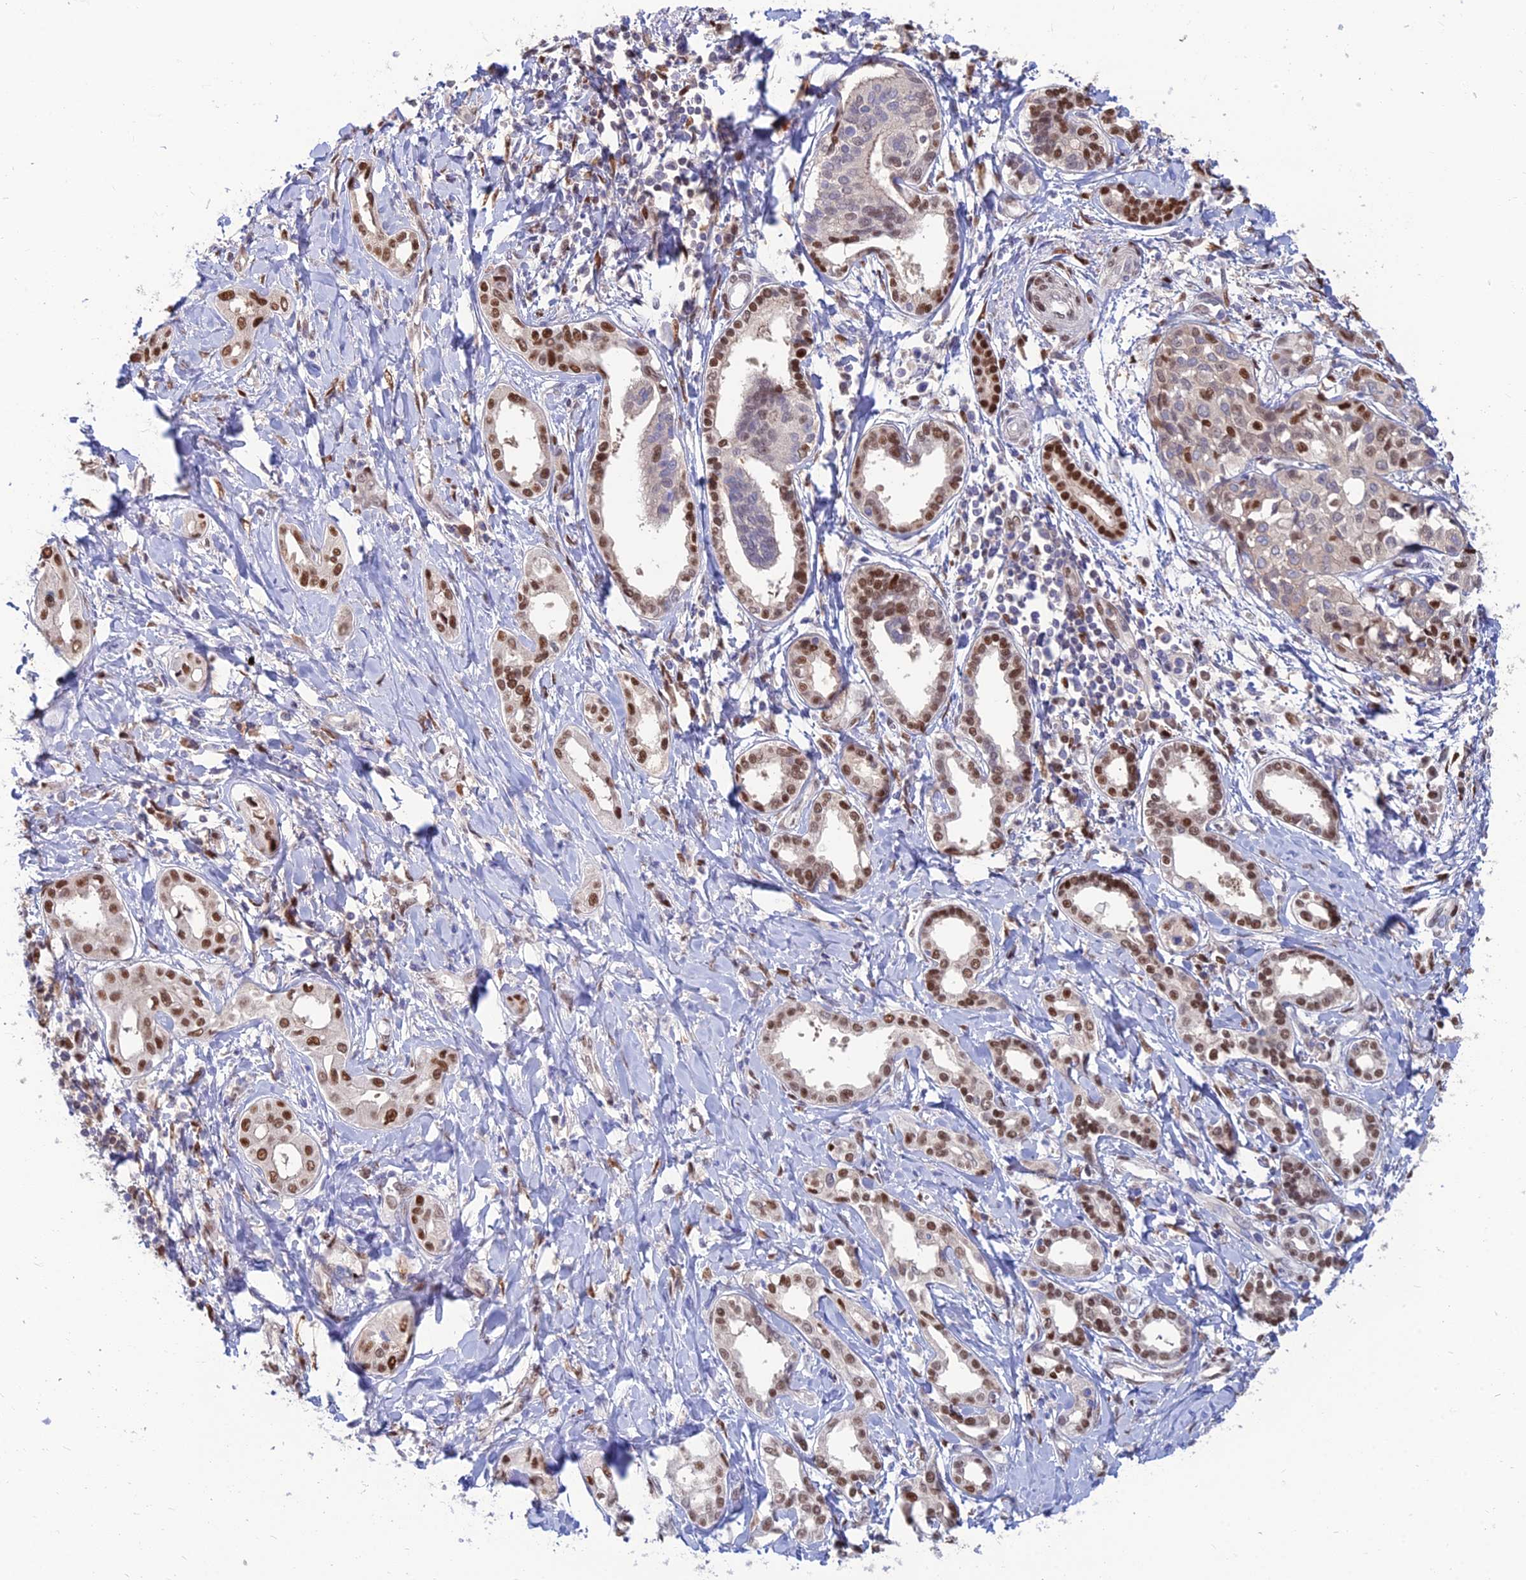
{"staining": {"intensity": "moderate", "quantity": ">75%", "location": "nuclear"}, "tissue": "liver cancer", "cell_type": "Tumor cells", "image_type": "cancer", "snomed": [{"axis": "morphology", "description": "Cholangiocarcinoma"}, {"axis": "topography", "description": "Liver"}], "caption": "Approximately >75% of tumor cells in liver cholangiocarcinoma exhibit moderate nuclear protein positivity as visualized by brown immunohistochemical staining.", "gene": "DNPEP", "patient": {"sex": "female", "age": 77}}